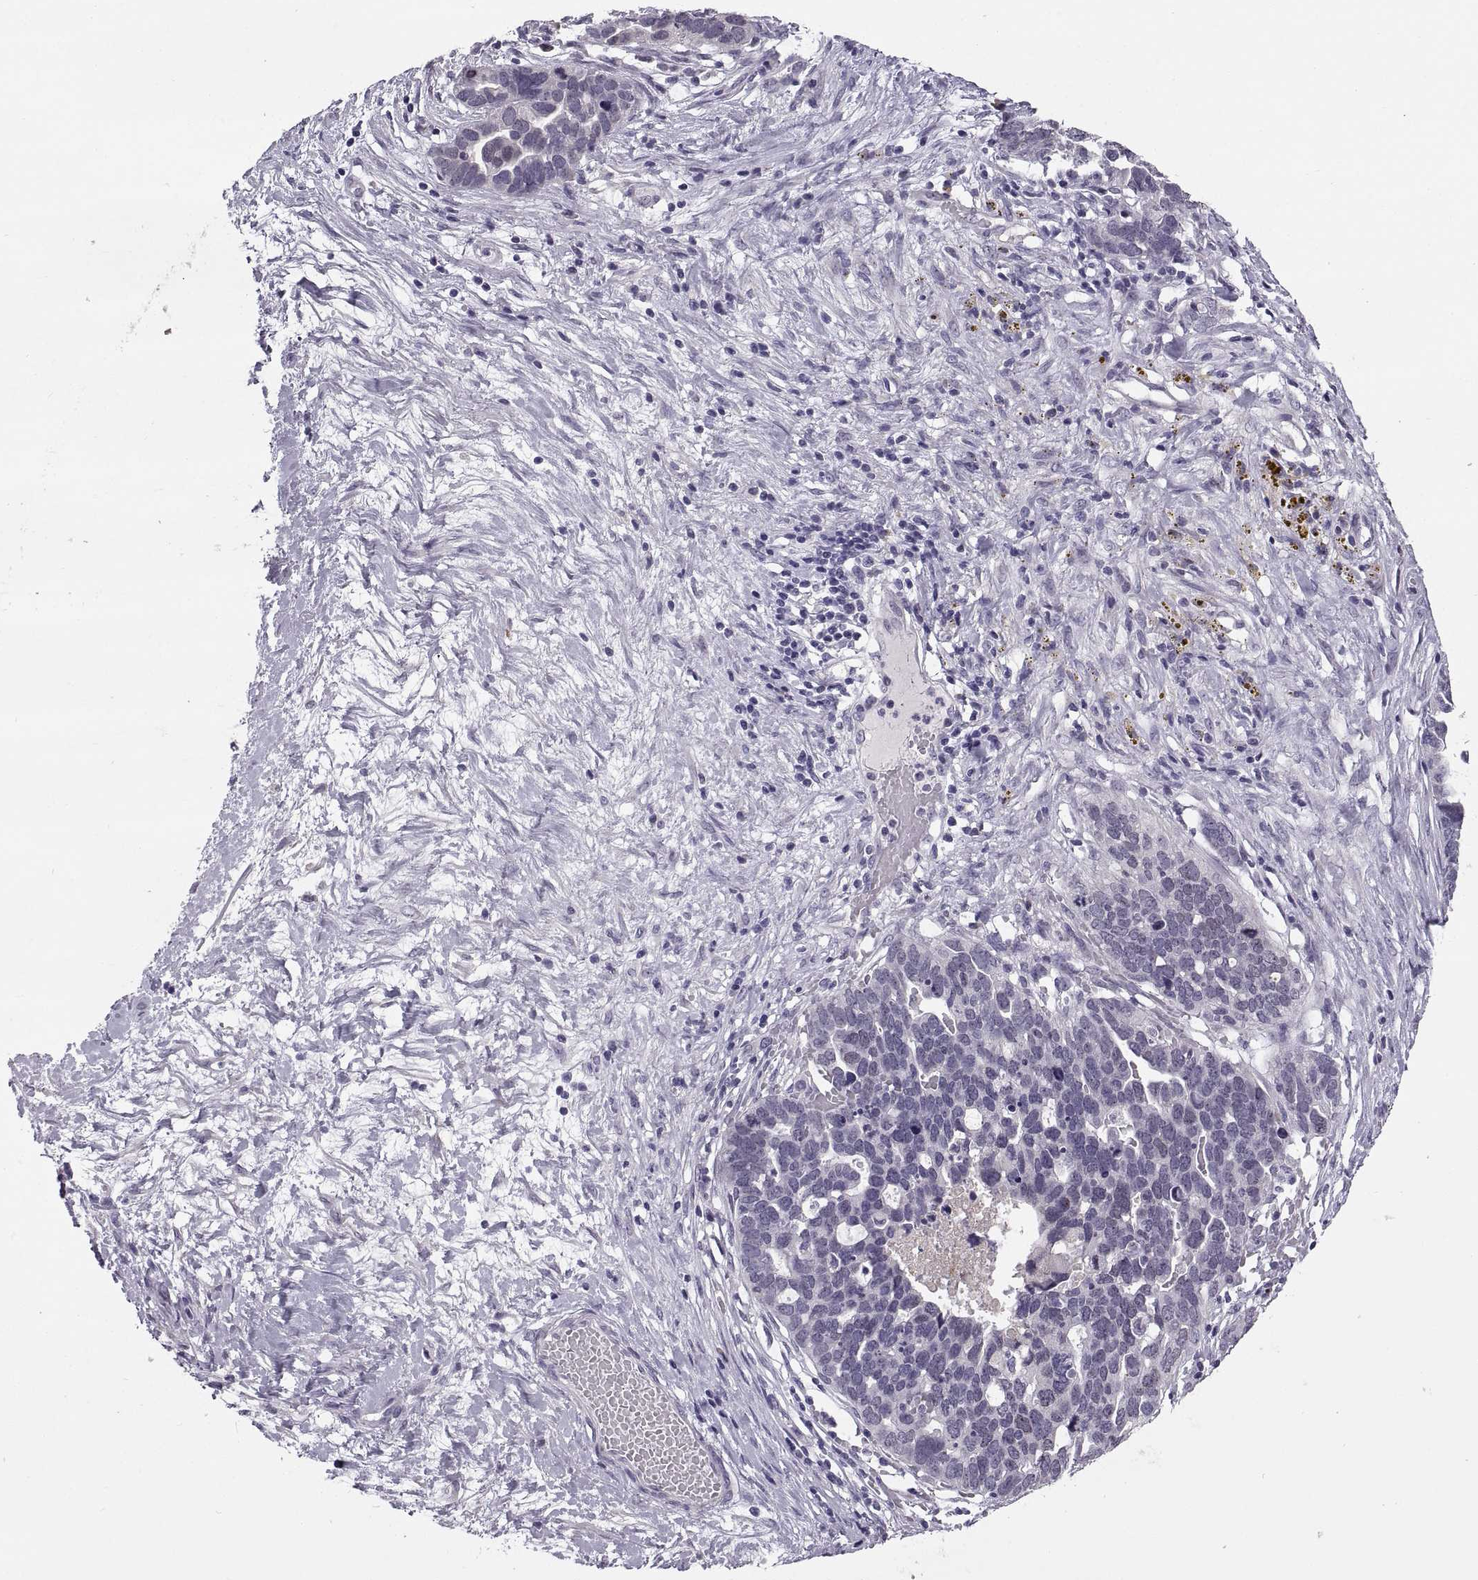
{"staining": {"intensity": "negative", "quantity": "none", "location": "none"}, "tissue": "ovarian cancer", "cell_type": "Tumor cells", "image_type": "cancer", "snomed": [{"axis": "morphology", "description": "Cystadenocarcinoma, serous, NOS"}, {"axis": "topography", "description": "Ovary"}], "caption": "A micrograph of ovarian serous cystadenocarcinoma stained for a protein reveals no brown staining in tumor cells.", "gene": "MAGEB18", "patient": {"sex": "female", "age": 54}}